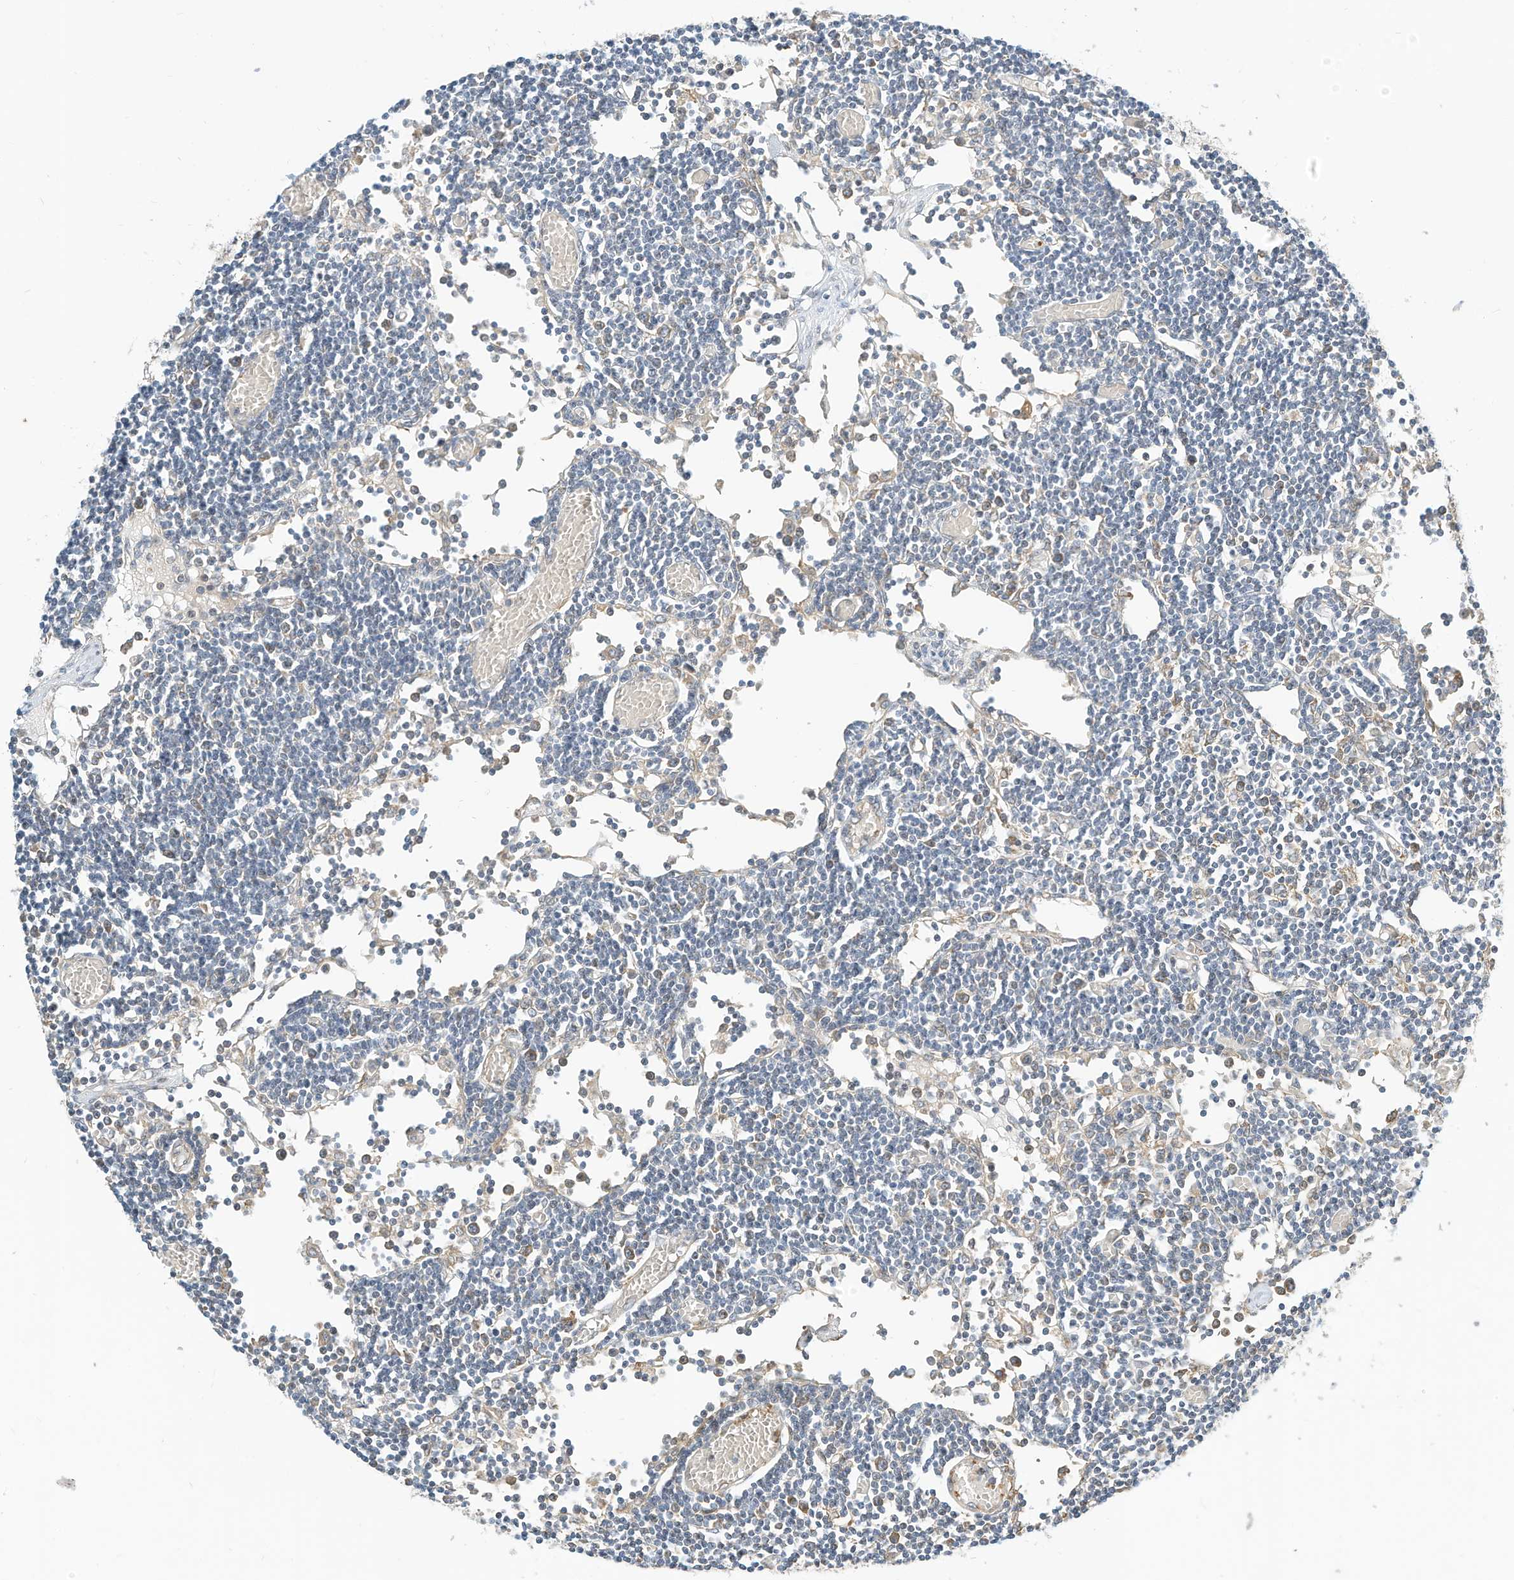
{"staining": {"intensity": "weak", "quantity": "<25%", "location": "cytoplasmic/membranous"}, "tissue": "lymph node", "cell_type": "Germinal center cells", "image_type": "normal", "snomed": [{"axis": "morphology", "description": "Normal tissue, NOS"}, {"axis": "topography", "description": "Lymph node"}], "caption": "This is an immunohistochemistry (IHC) histopathology image of normal human lymph node. There is no positivity in germinal center cells.", "gene": "OFD1", "patient": {"sex": "female", "age": 11}}